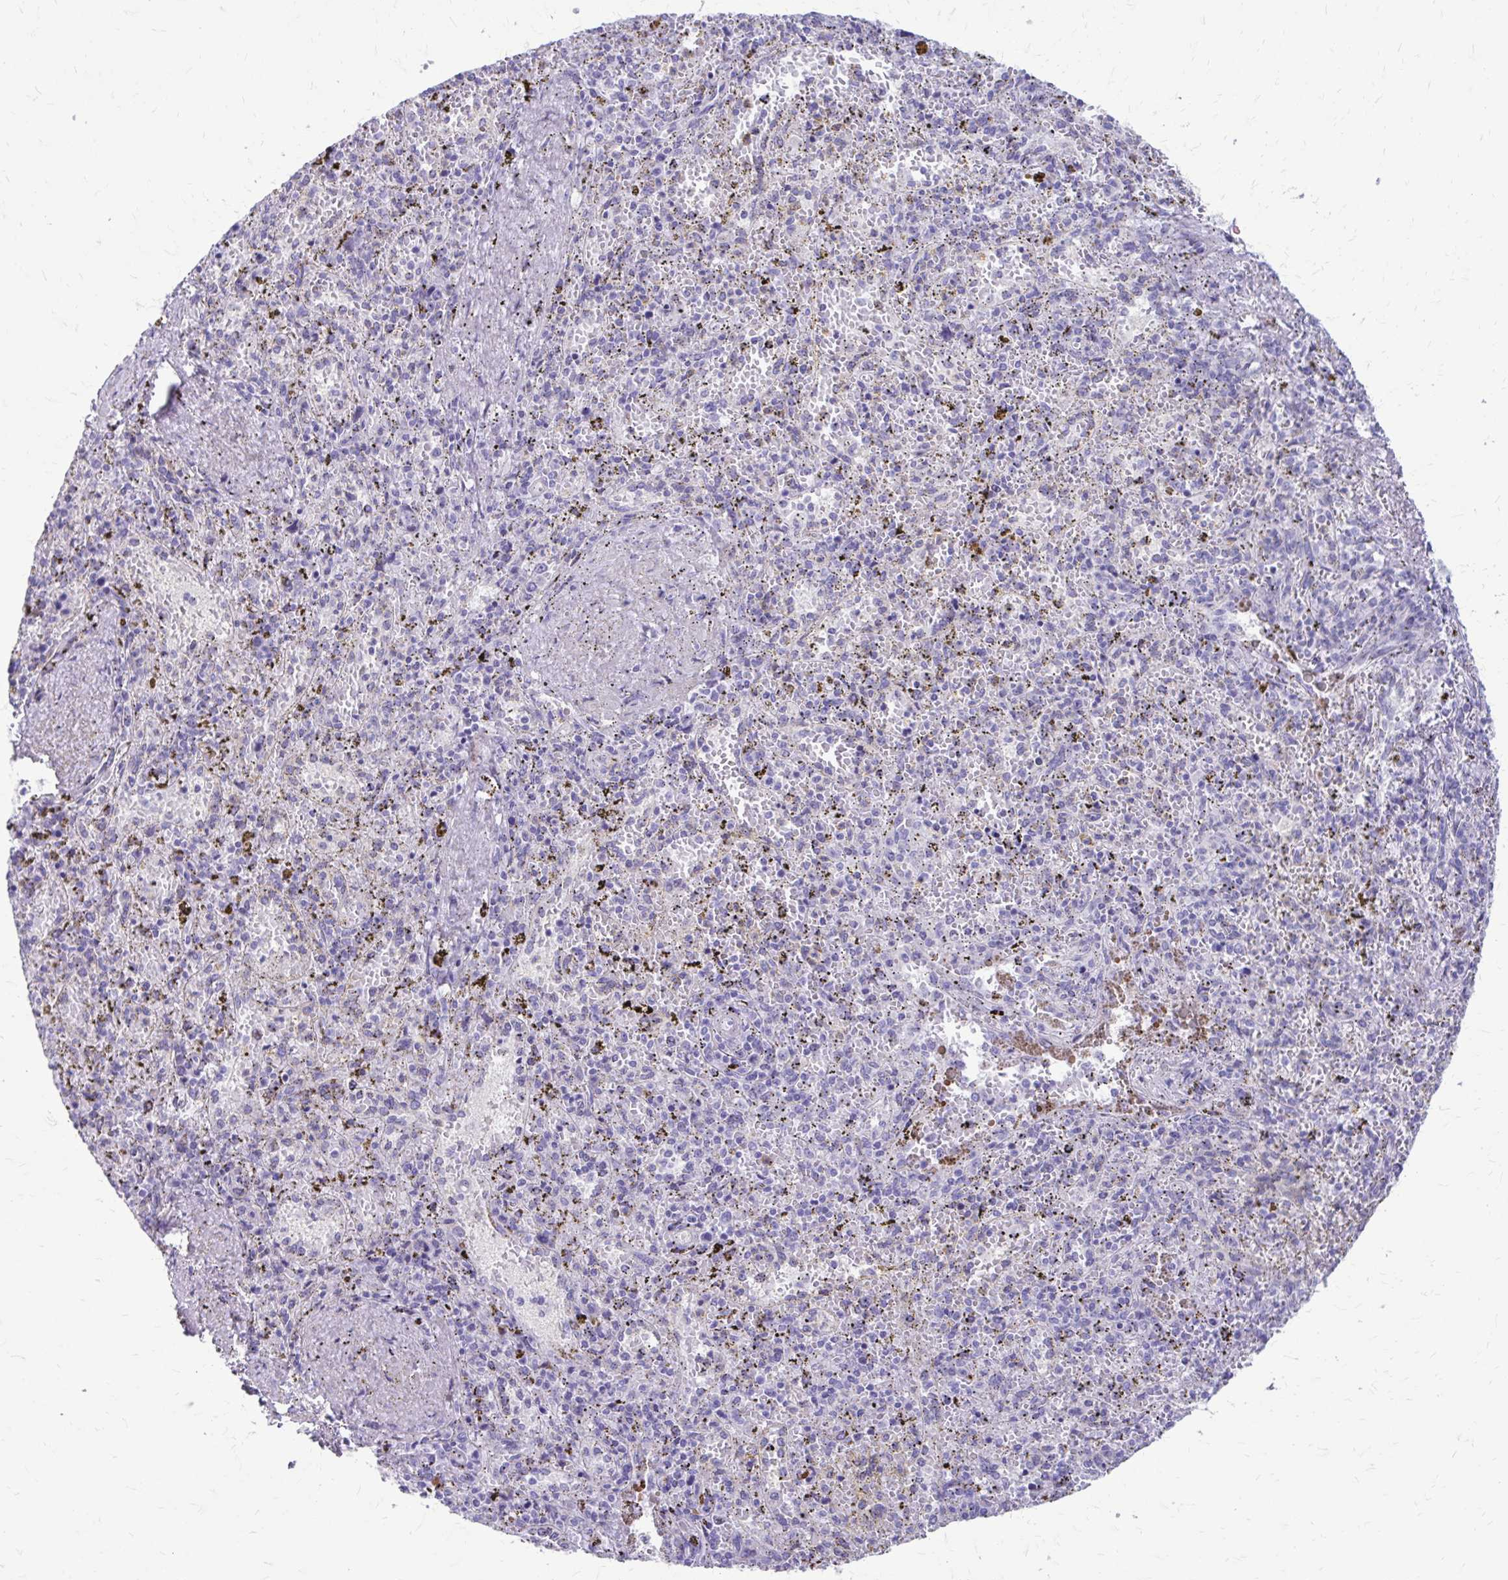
{"staining": {"intensity": "negative", "quantity": "none", "location": "none"}, "tissue": "spleen", "cell_type": "Cells in red pulp", "image_type": "normal", "snomed": [{"axis": "morphology", "description": "Normal tissue, NOS"}, {"axis": "topography", "description": "Spleen"}], "caption": "The photomicrograph demonstrates no staining of cells in red pulp in unremarkable spleen. (IHC, brightfield microscopy, high magnification).", "gene": "LCN15", "patient": {"sex": "female", "age": 50}}